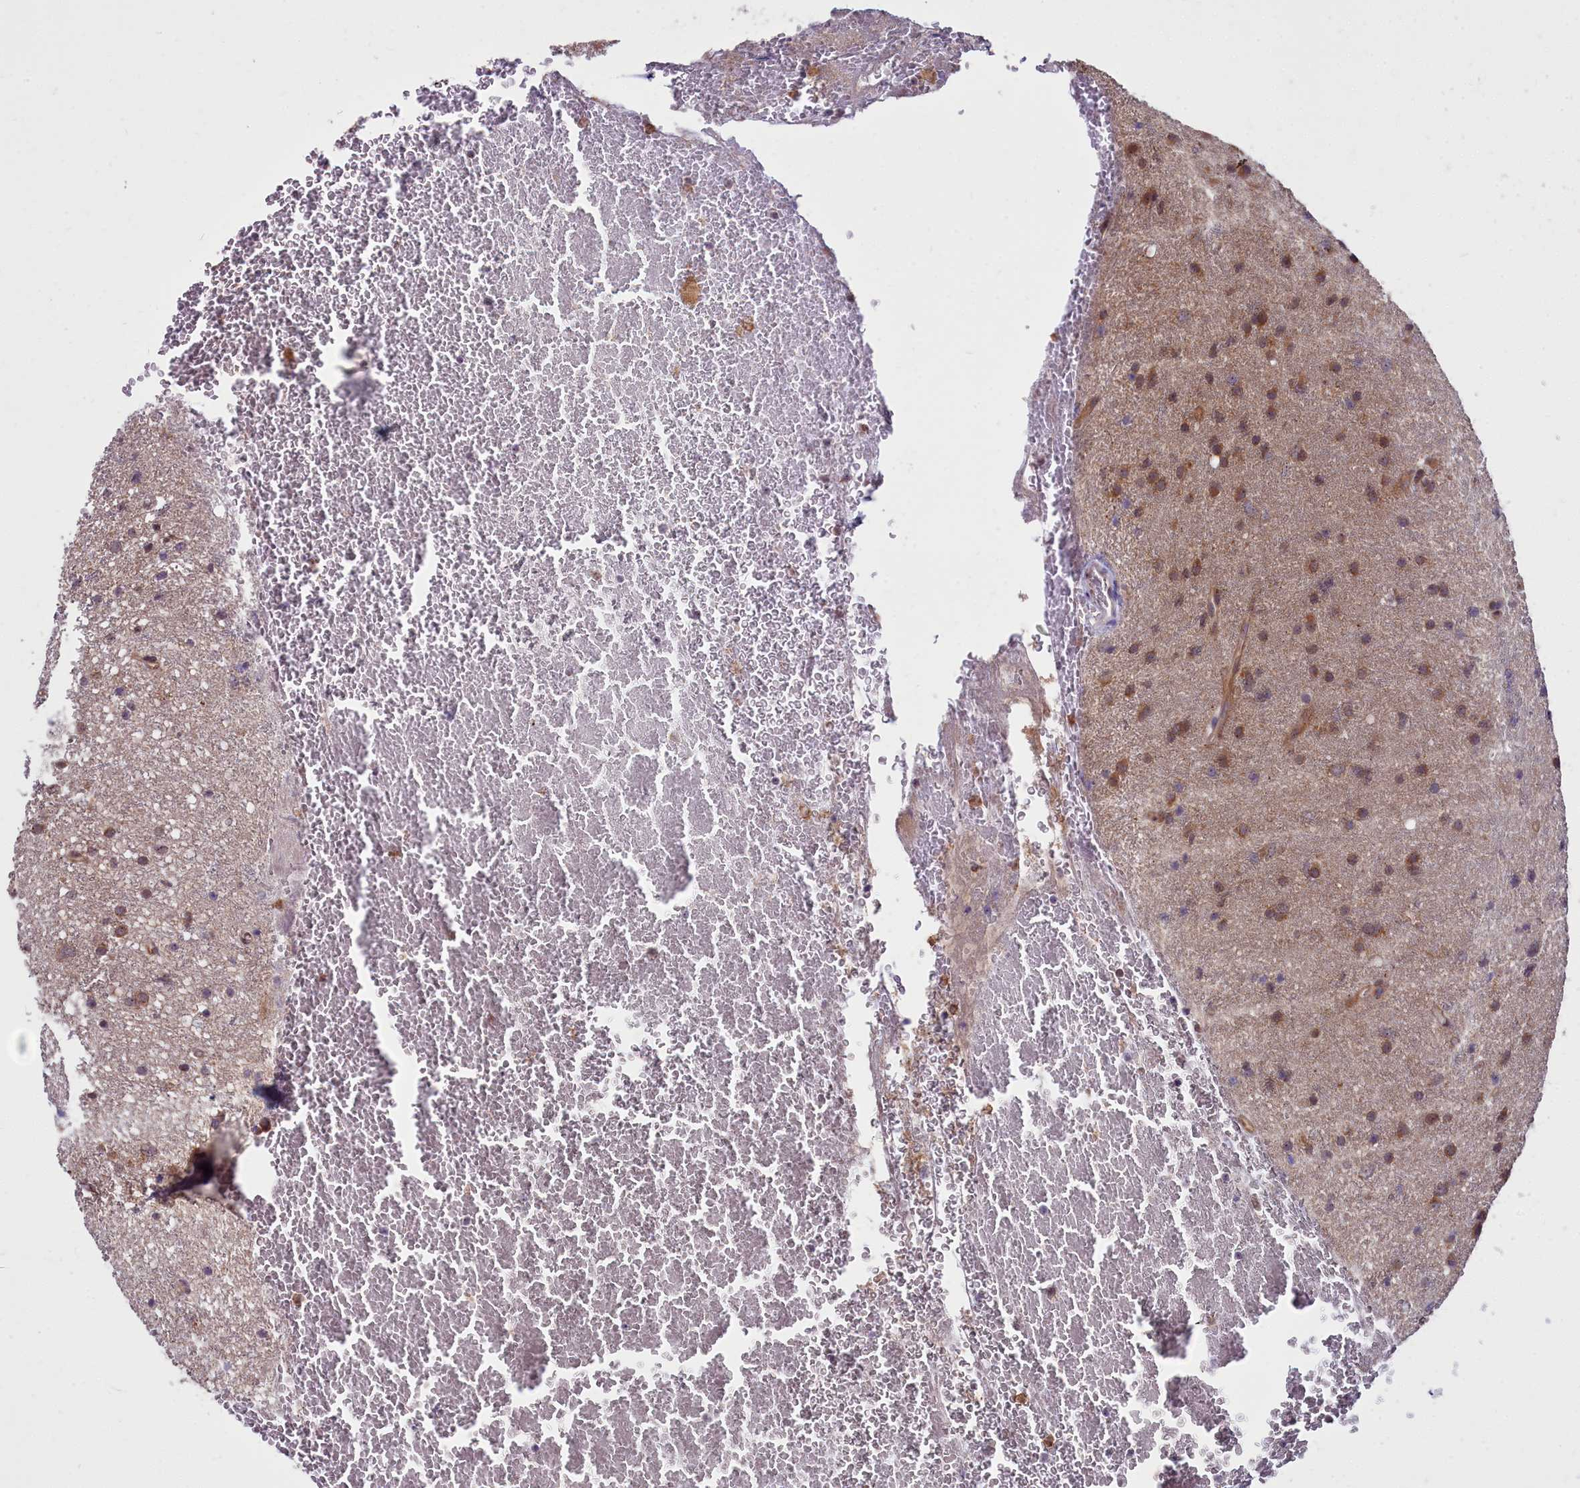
{"staining": {"intensity": "weak", "quantity": ">75%", "location": "cytoplasmic/membranous"}, "tissue": "glioma", "cell_type": "Tumor cells", "image_type": "cancer", "snomed": [{"axis": "morphology", "description": "Glioma, malignant, Low grade"}, {"axis": "topography", "description": "Cerebral cortex"}], "caption": "Immunohistochemistry (IHC) staining of malignant glioma (low-grade), which displays low levels of weak cytoplasmic/membranous expression in about >75% of tumor cells indicating weak cytoplasmic/membranous protein staining. The staining was performed using DAB (3,3'-diaminobenzidine) (brown) for protein detection and nuclei were counterstained in hematoxylin (blue).", "gene": "BCAR1", "patient": {"sex": "female", "age": 39}}